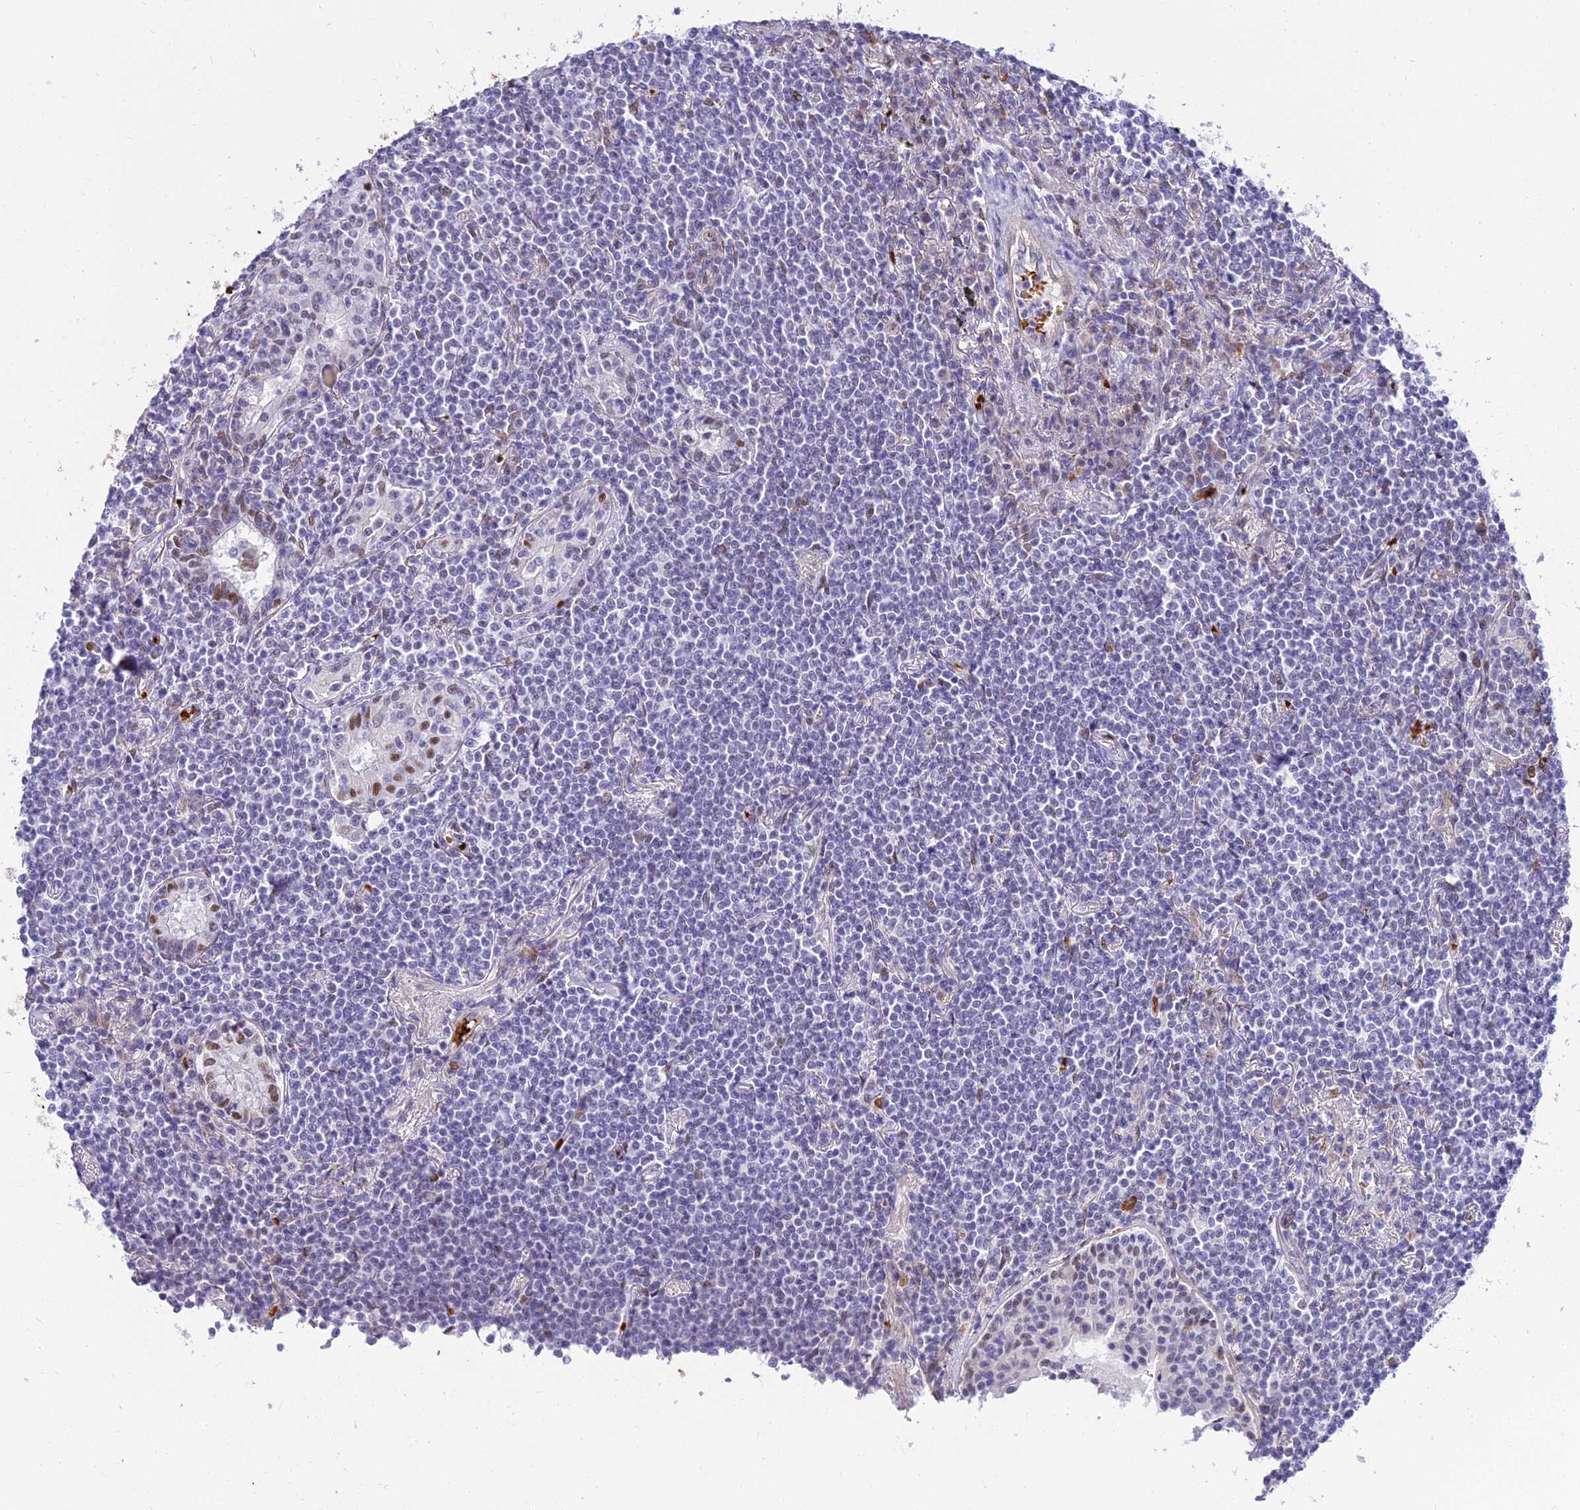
{"staining": {"intensity": "negative", "quantity": "none", "location": "none"}, "tissue": "lymphoma", "cell_type": "Tumor cells", "image_type": "cancer", "snomed": [{"axis": "morphology", "description": "Malignant lymphoma, non-Hodgkin's type, Low grade"}, {"axis": "topography", "description": "Lung"}], "caption": "Histopathology image shows no significant protein positivity in tumor cells of low-grade malignant lymphoma, non-Hodgkin's type. Nuclei are stained in blue.", "gene": "BCL9", "patient": {"sex": "female", "age": 71}}